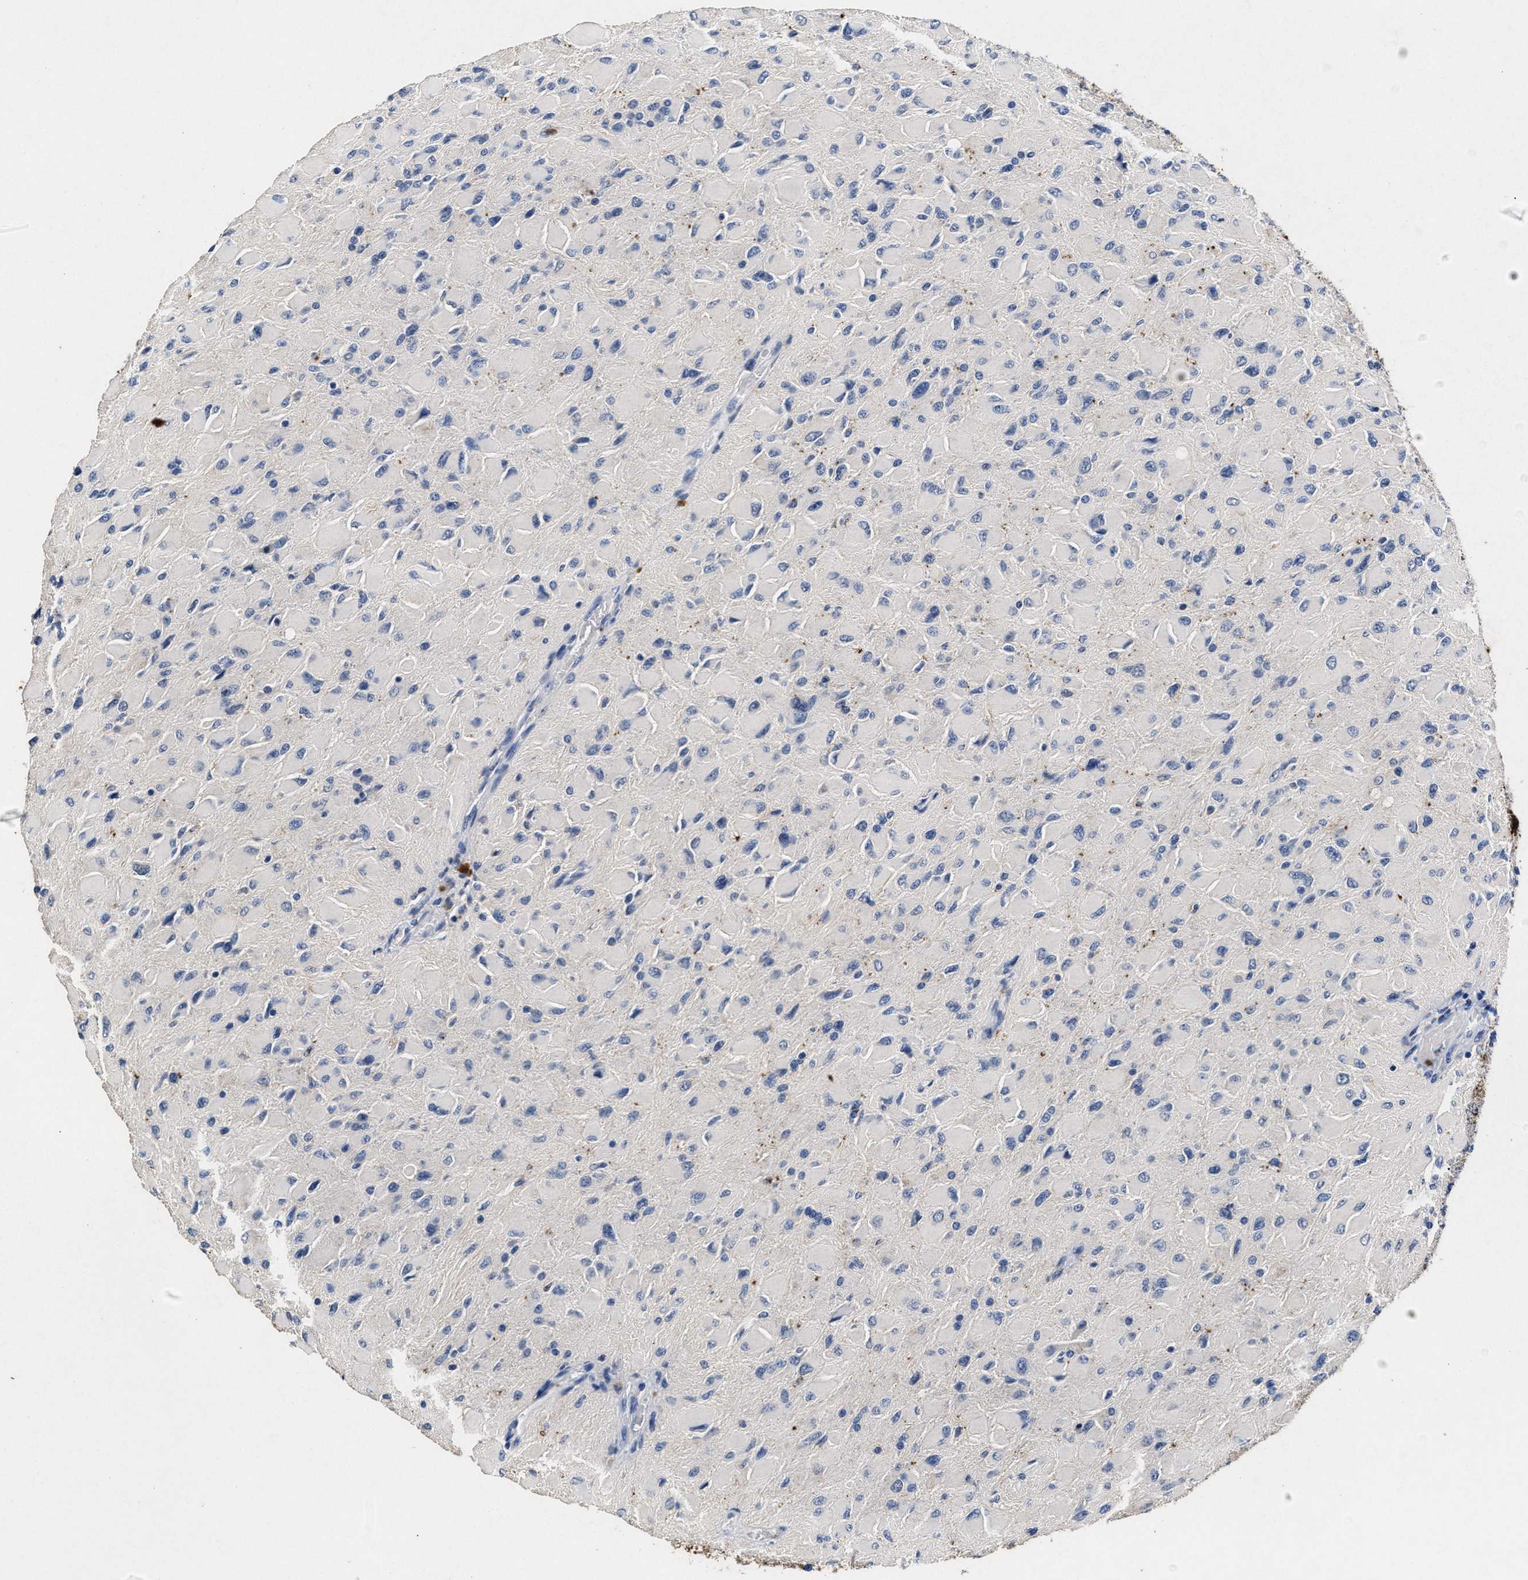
{"staining": {"intensity": "negative", "quantity": "none", "location": "none"}, "tissue": "glioma", "cell_type": "Tumor cells", "image_type": "cancer", "snomed": [{"axis": "morphology", "description": "Glioma, malignant, High grade"}, {"axis": "topography", "description": "Cerebral cortex"}], "caption": "There is no significant staining in tumor cells of glioma.", "gene": "LTB4R2", "patient": {"sex": "female", "age": 36}}